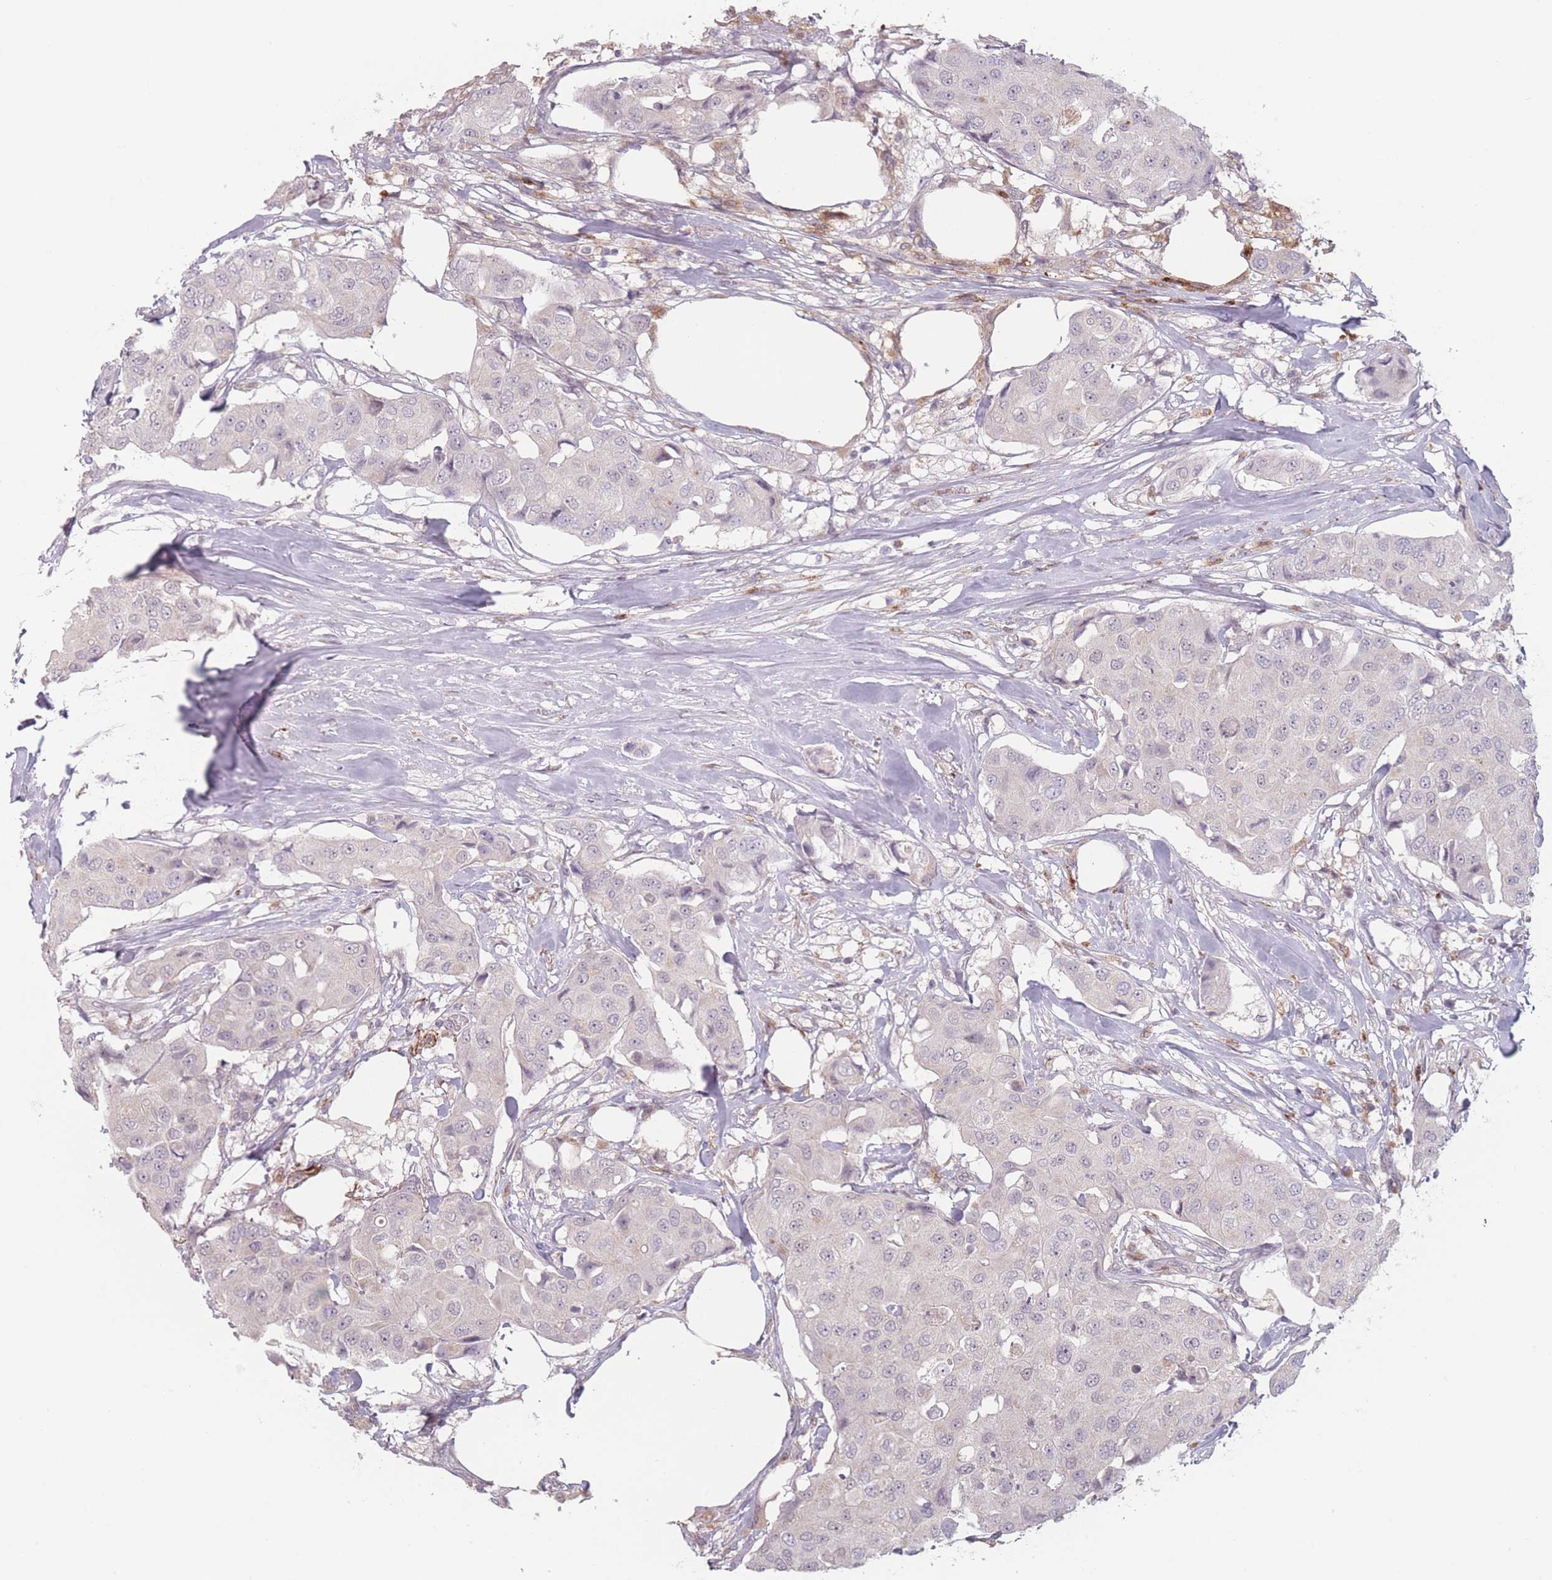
{"staining": {"intensity": "negative", "quantity": "none", "location": "none"}, "tissue": "breast cancer", "cell_type": "Tumor cells", "image_type": "cancer", "snomed": [{"axis": "morphology", "description": "Duct carcinoma"}, {"axis": "topography", "description": "Breast"}], "caption": "Immunohistochemistry (IHC) of intraductal carcinoma (breast) exhibits no expression in tumor cells.", "gene": "OR10C1", "patient": {"sex": "female", "age": 80}}